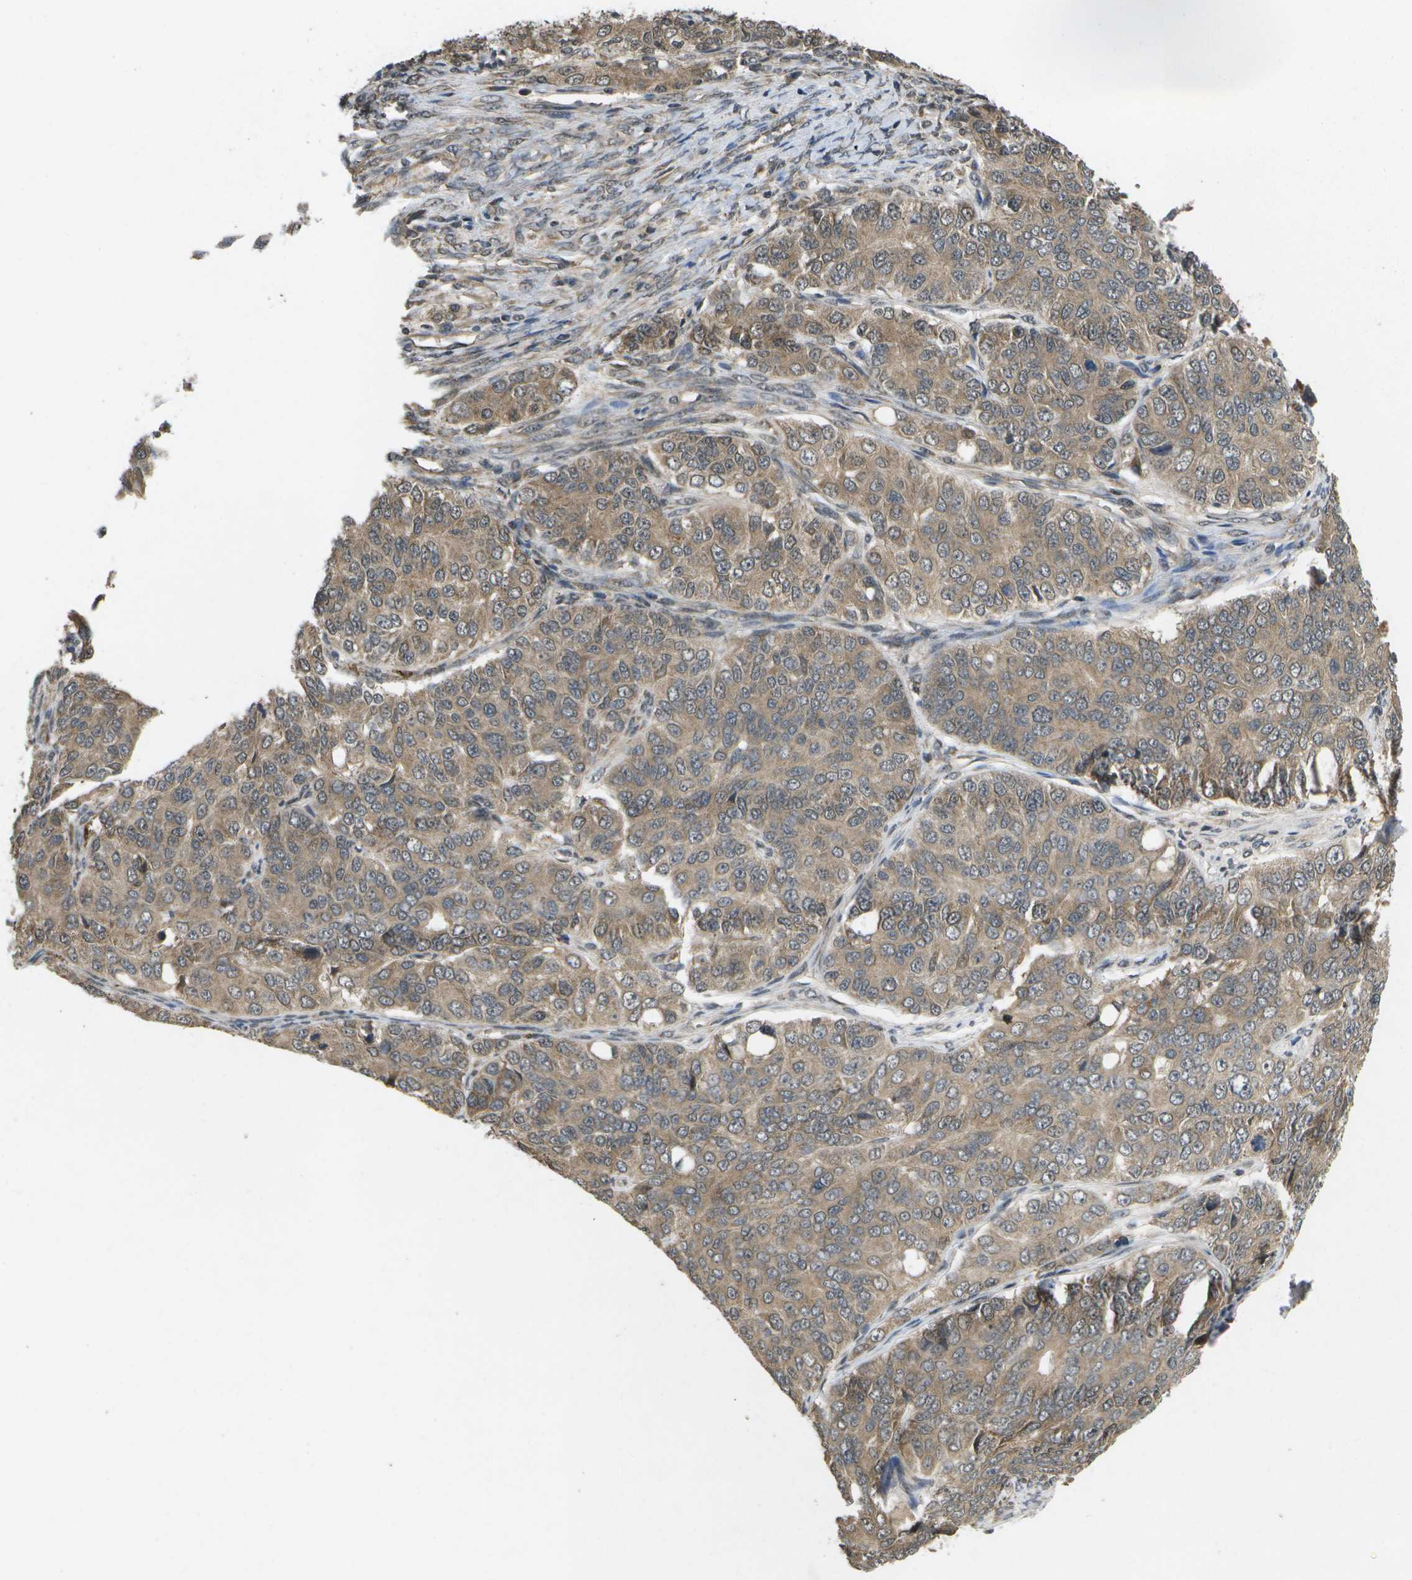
{"staining": {"intensity": "moderate", "quantity": ">75%", "location": "cytoplasmic/membranous"}, "tissue": "ovarian cancer", "cell_type": "Tumor cells", "image_type": "cancer", "snomed": [{"axis": "morphology", "description": "Carcinoma, endometroid"}, {"axis": "topography", "description": "Ovary"}], "caption": "Tumor cells show medium levels of moderate cytoplasmic/membranous positivity in approximately >75% of cells in ovarian endometroid carcinoma.", "gene": "ALAS1", "patient": {"sex": "female", "age": 51}}